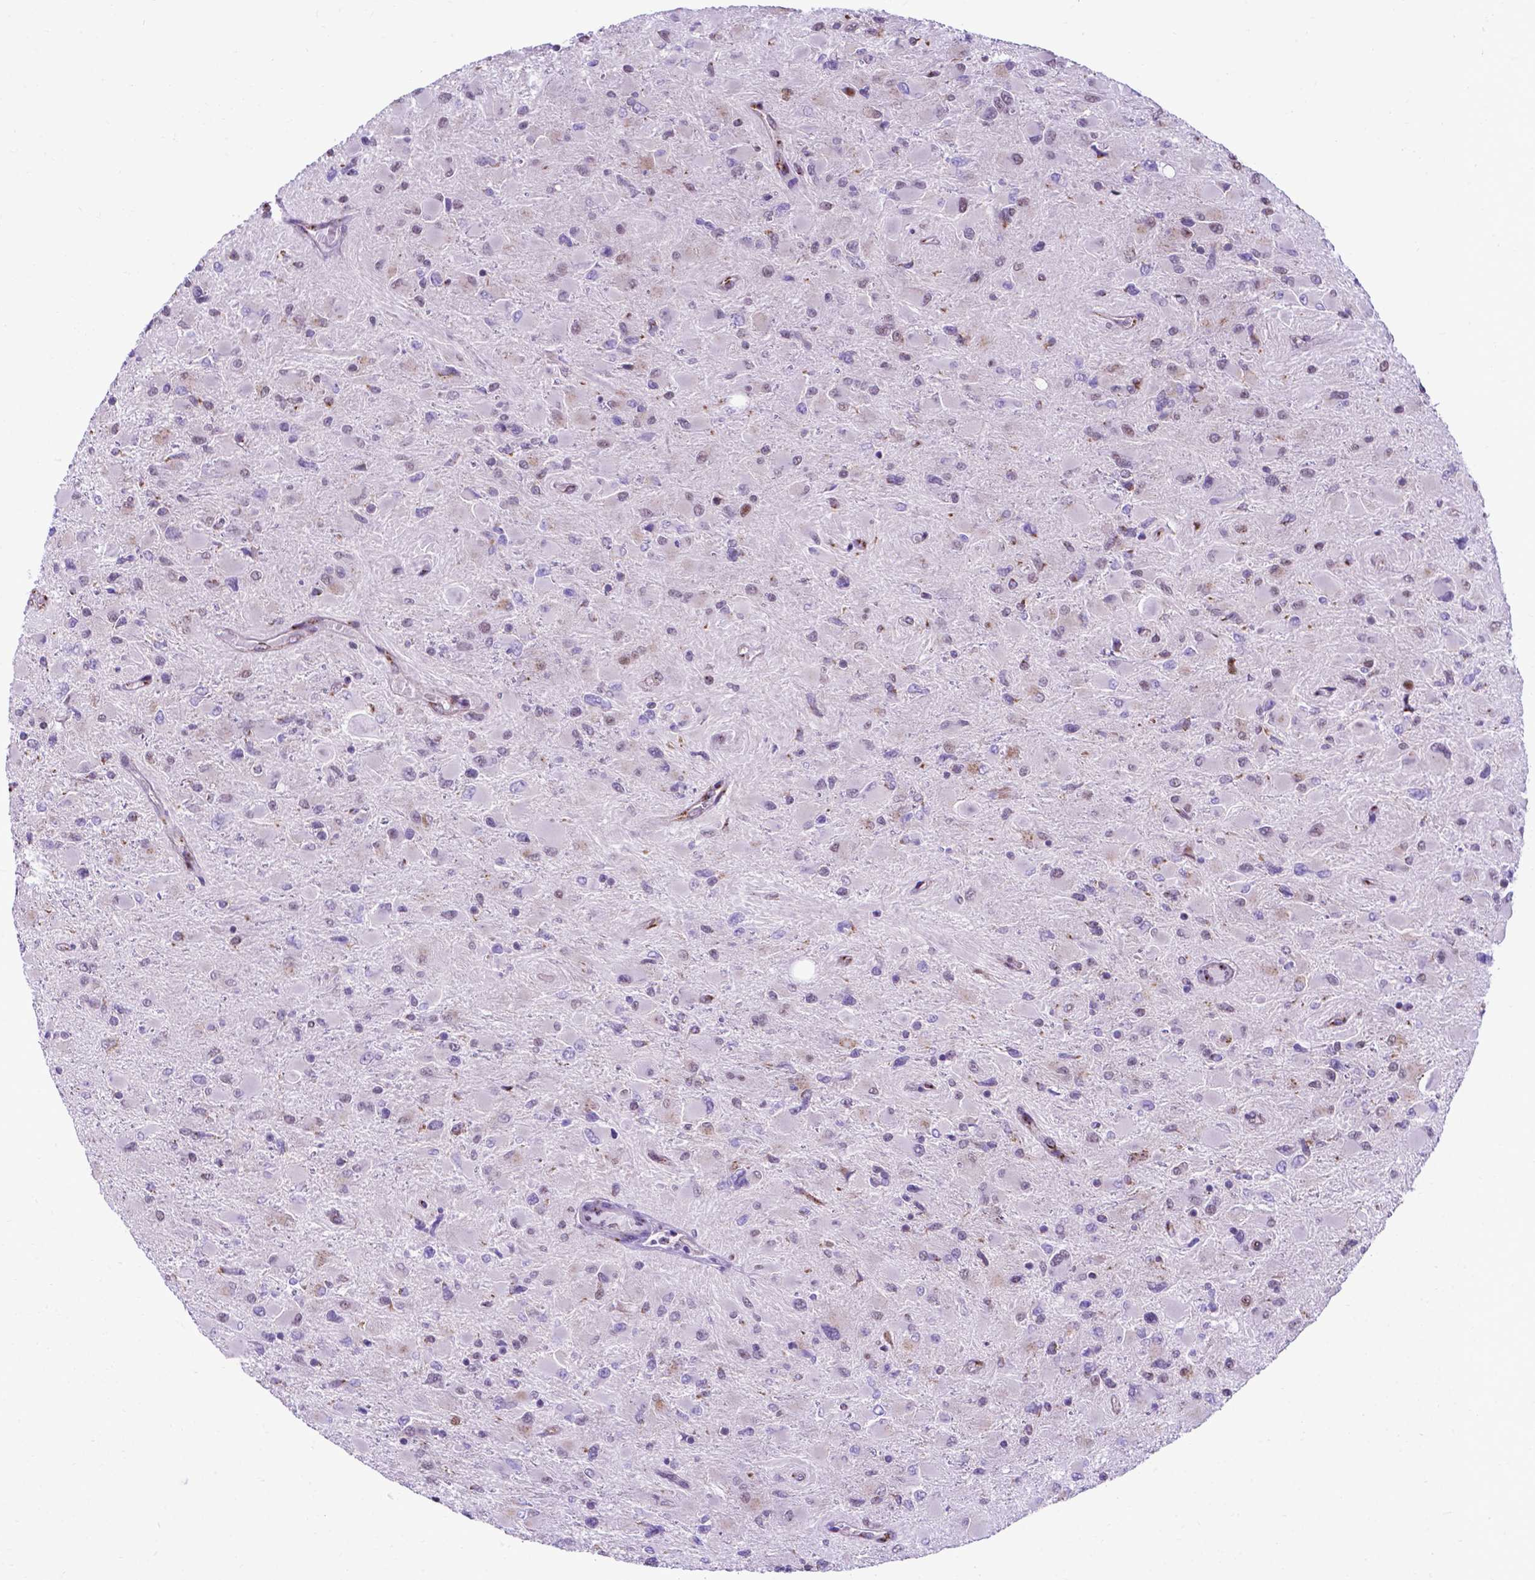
{"staining": {"intensity": "moderate", "quantity": "<25%", "location": "cytoplasmic/membranous"}, "tissue": "glioma", "cell_type": "Tumor cells", "image_type": "cancer", "snomed": [{"axis": "morphology", "description": "Glioma, malignant, High grade"}, {"axis": "topography", "description": "Cerebral cortex"}], "caption": "High-magnification brightfield microscopy of glioma stained with DAB (brown) and counterstained with hematoxylin (blue). tumor cells exhibit moderate cytoplasmic/membranous positivity is present in approximately<25% of cells. (Stains: DAB in brown, nuclei in blue, Microscopy: brightfield microscopy at high magnification).", "gene": "MRPL10", "patient": {"sex": "female", "age": 36}}